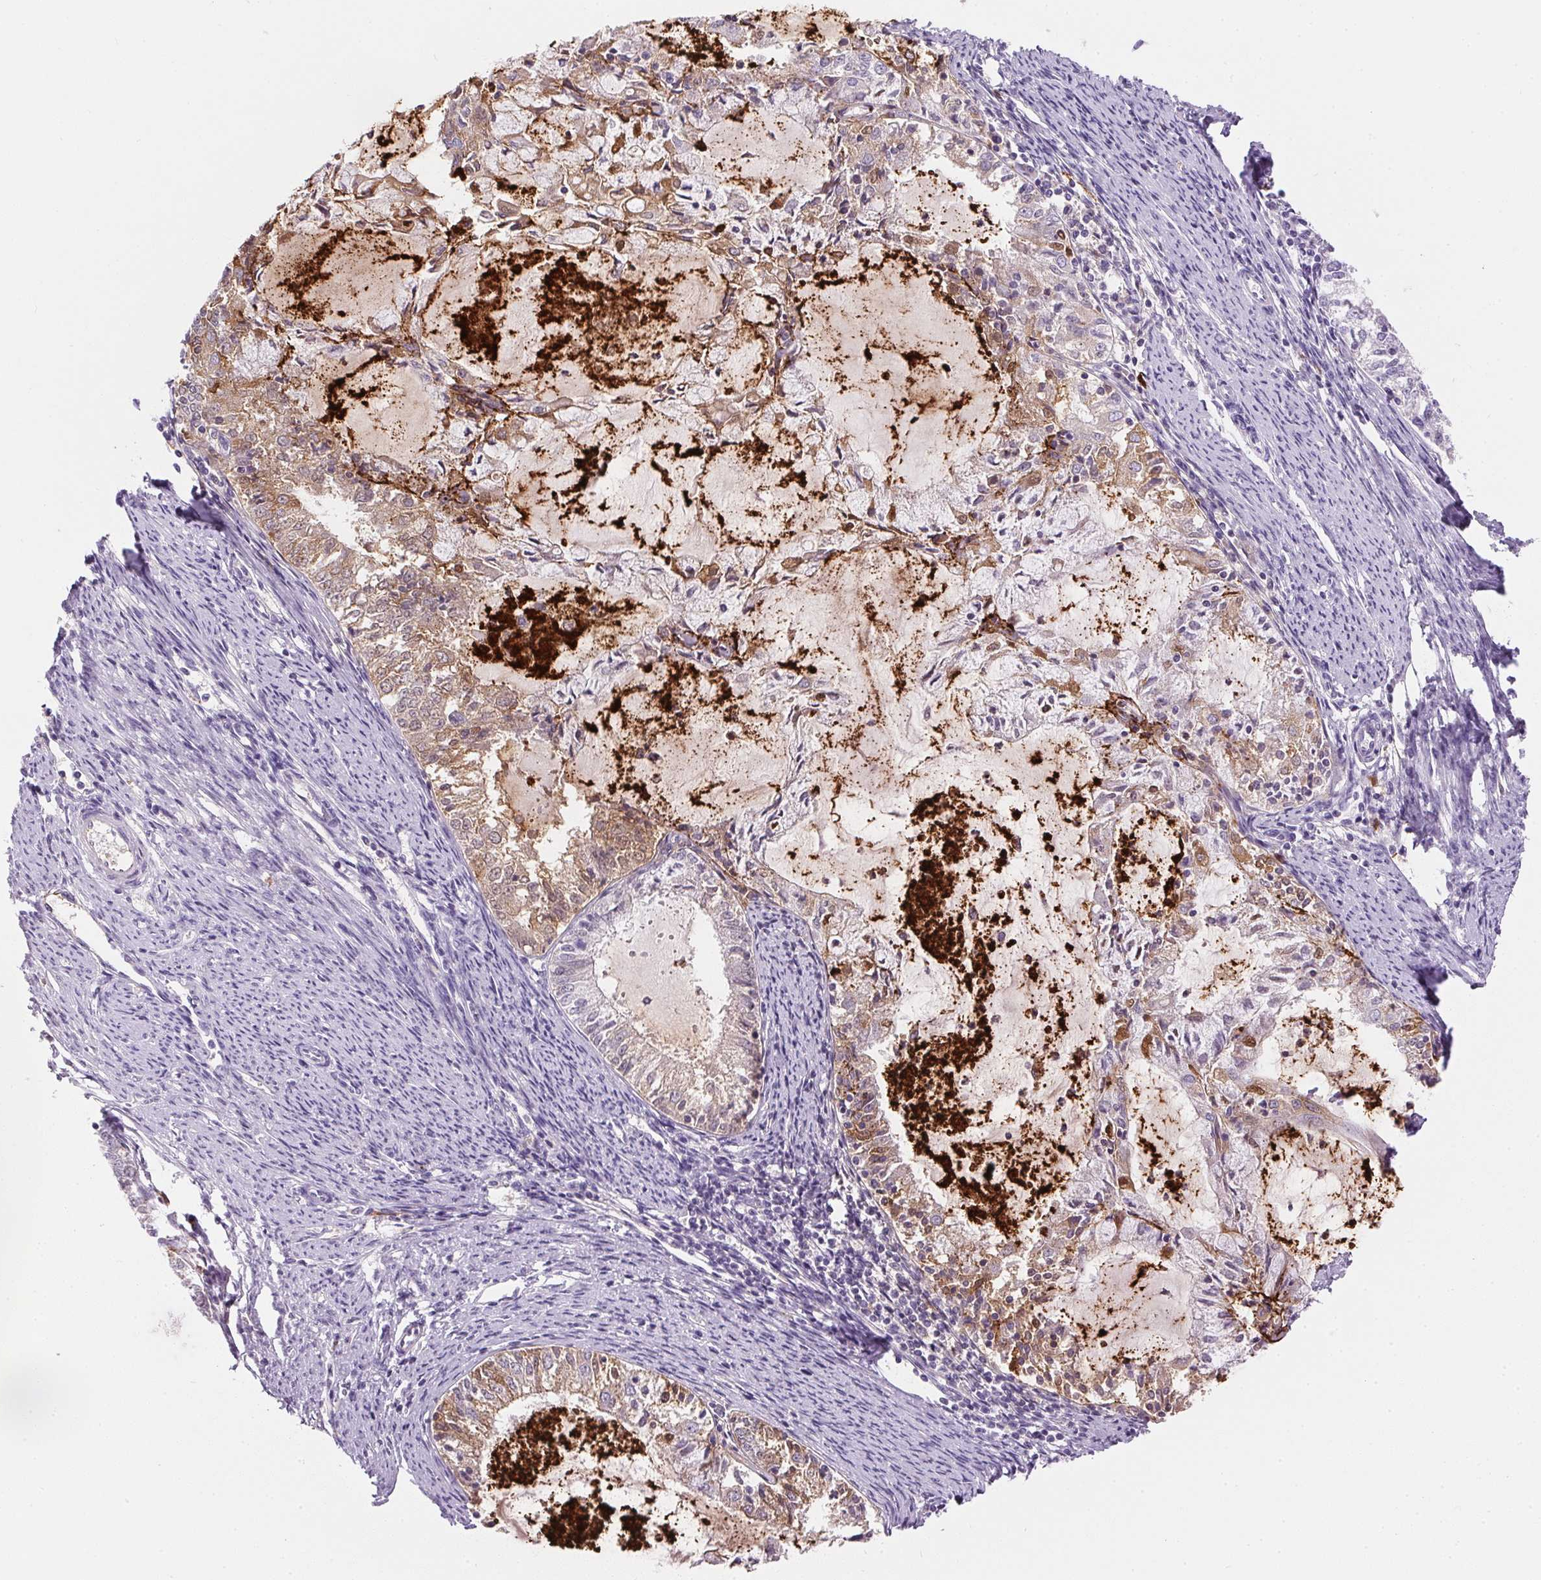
{"staining": {"intensity": "weak", "quantity": "<25%", "location": "cytoplasmic/membranous"}, "tissue": "endometrial cancer", "cell_type": "Tumor cells", "image_type": "cancer", "snomed": [{"axis": "morphology", "description": "Adenocarcinoma, NOS"}, {"axis": "topography", "description": "Endometrium"}], "caption": "An image of human adenocarcinoma (endometrial) is negative for staining in tumor cells. Brightfield microscopy of IHC stained with DAB (brown) and hematoxylin (blue), captured at high magnification.", "gene": "ORM1", "patient": {"sex": "female", "age": 57}}